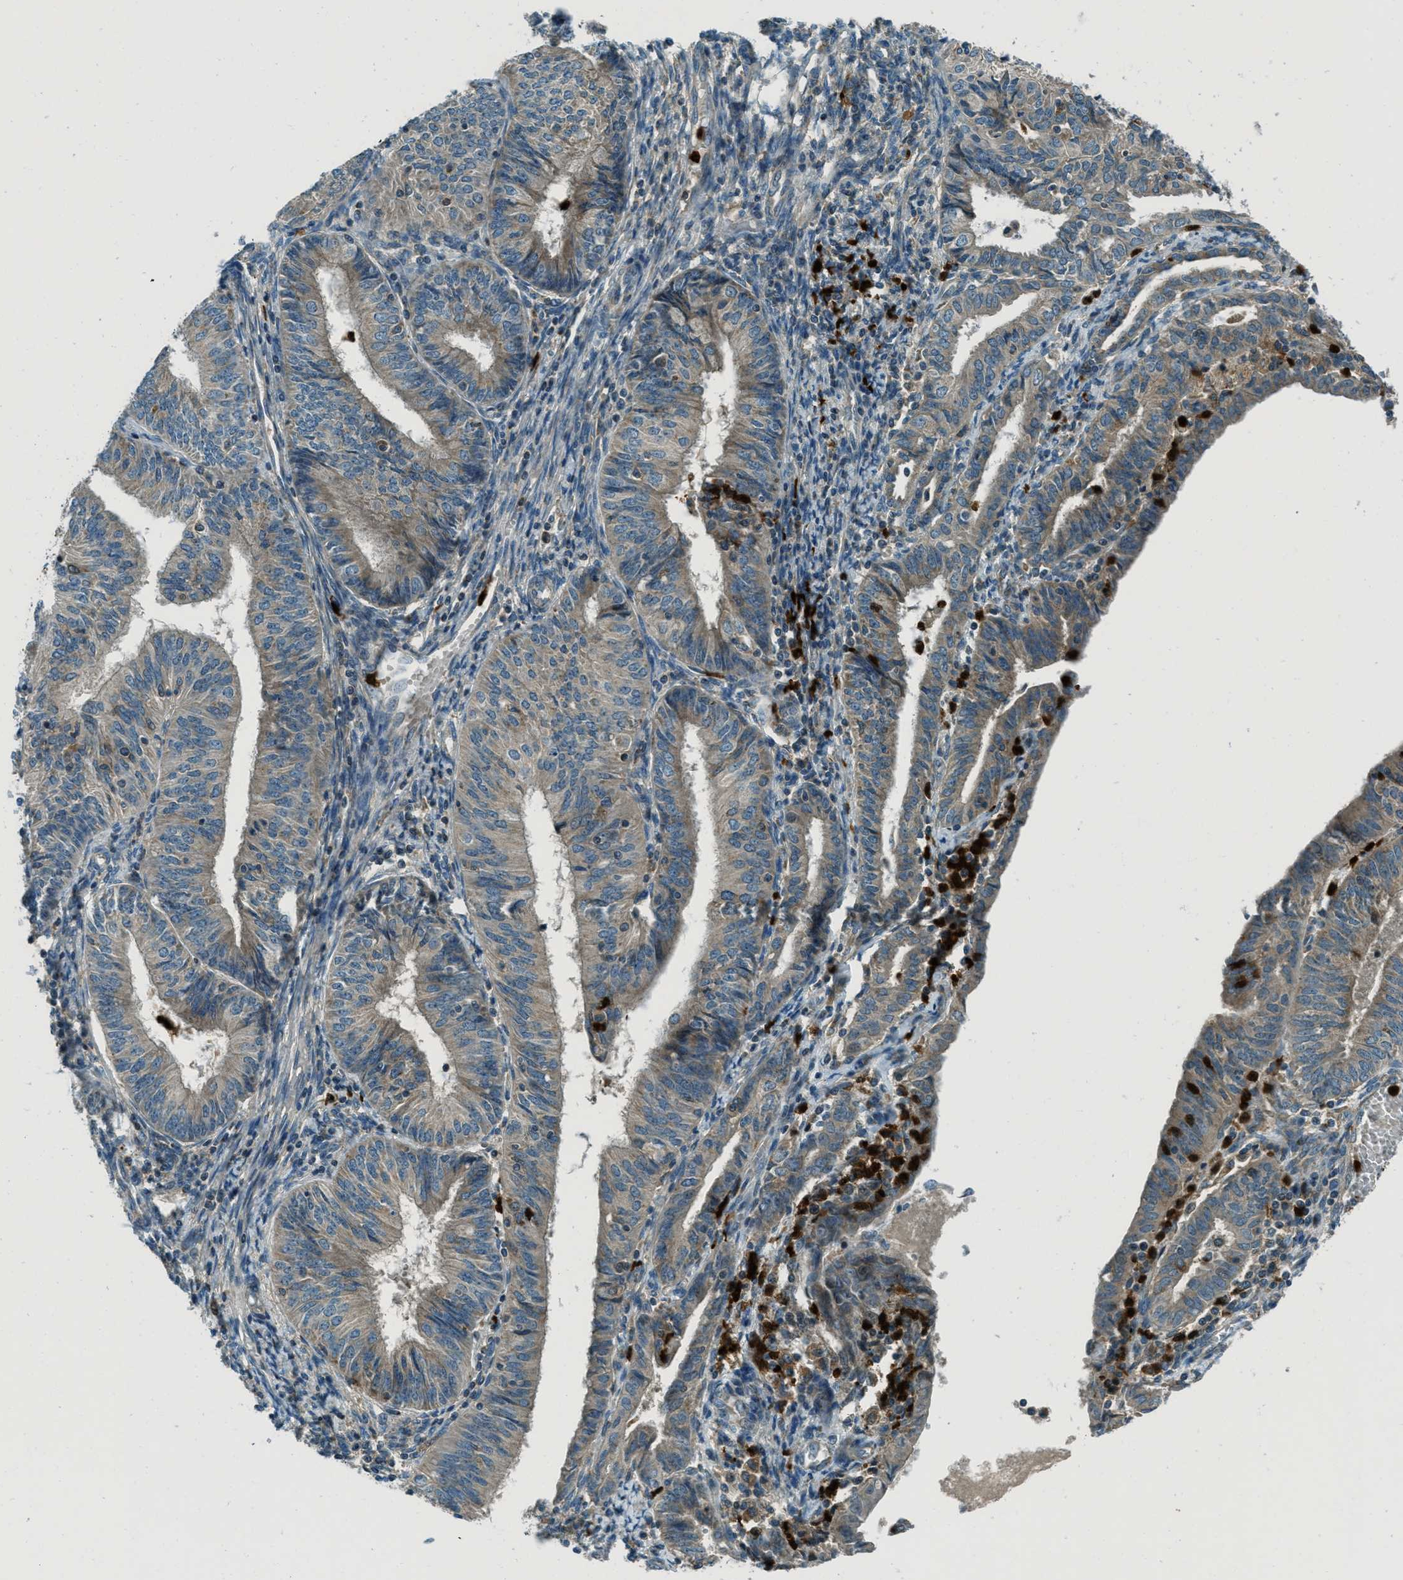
{"staining": {"intensity": "weak", "quantity": "25%-75%", "location": "cytoplasmic/membranous"}, "tissue": "endometrial cancer", "cell_type": "Tumor cells", "image_type": "cancer", "snomed": [{"axis": "morphology", "description": "Adenocarcinoma, NOS"}, {"axis": "topography", "description": "Endometrium"}], "caption": "Endometrial adenocarcinoma stained with IHC demonstrates weak cytoplasmic/membranous expression in about 25%-75% of tumor cells. (DAB IHC with brightfield microscopy, high magnification).", "gene": "FAR1", "patient": {"sex": "female", "age": 58}}